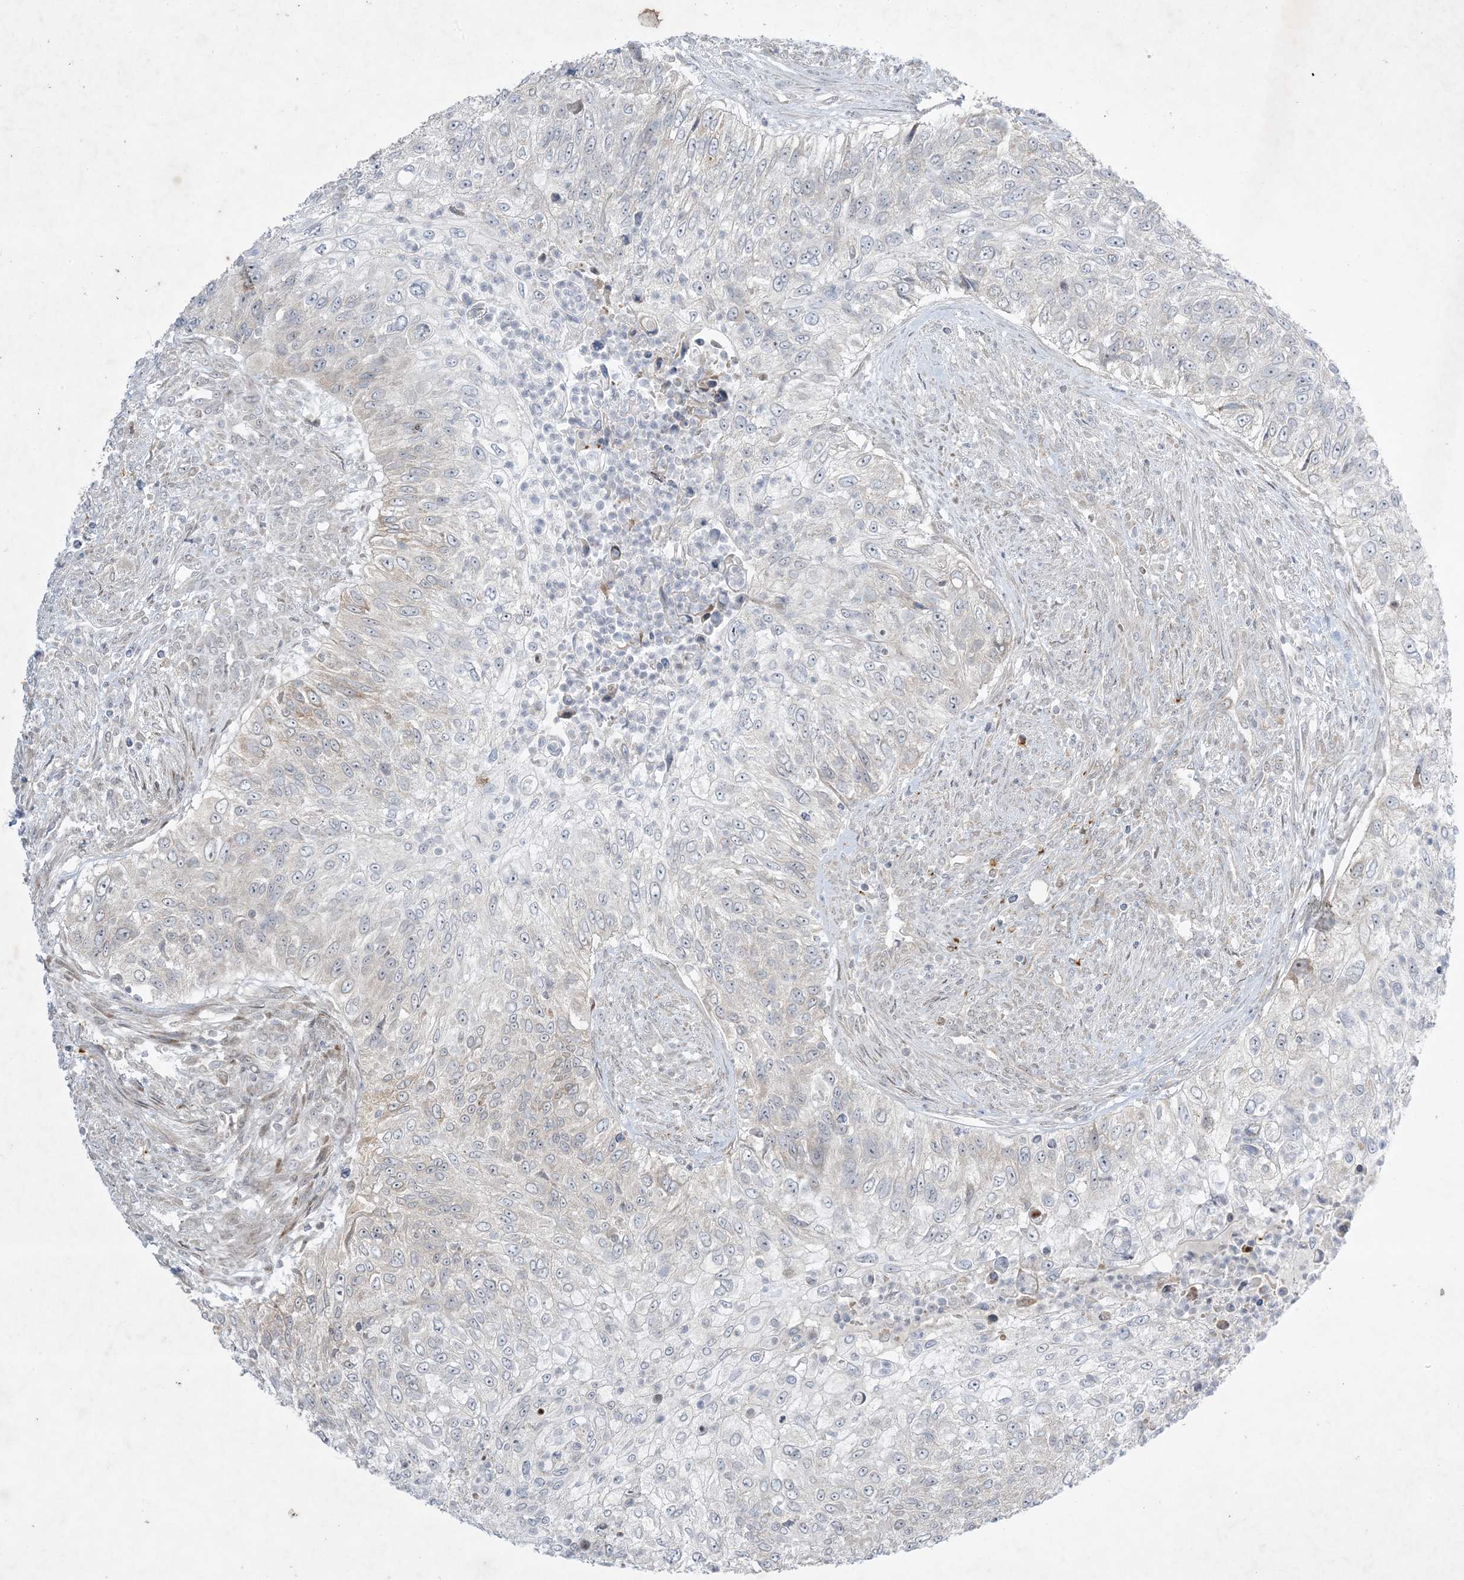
{"staining": {"intensity": "negative", "quantity": "none", "location": "none"}, "tissue": "urothelial cancer", "cell_type": "Tumor cells", "image_type": "cancer", "snomed": [{"axis": "morphology", "description": "Urothelial carcinoma, High grade"}, {"axis": "topography", "description": "Urinary bladder"}], "caption": "Immunohistochemistry image of neoplastic tissue: human urothelial cancer stained with DAB (3,3'-diaminobenzidine) demonstrates no significant protein staining in tumor cells.", "gene": "SOGA3", "patient": {"sex": "female", "age": 60}}